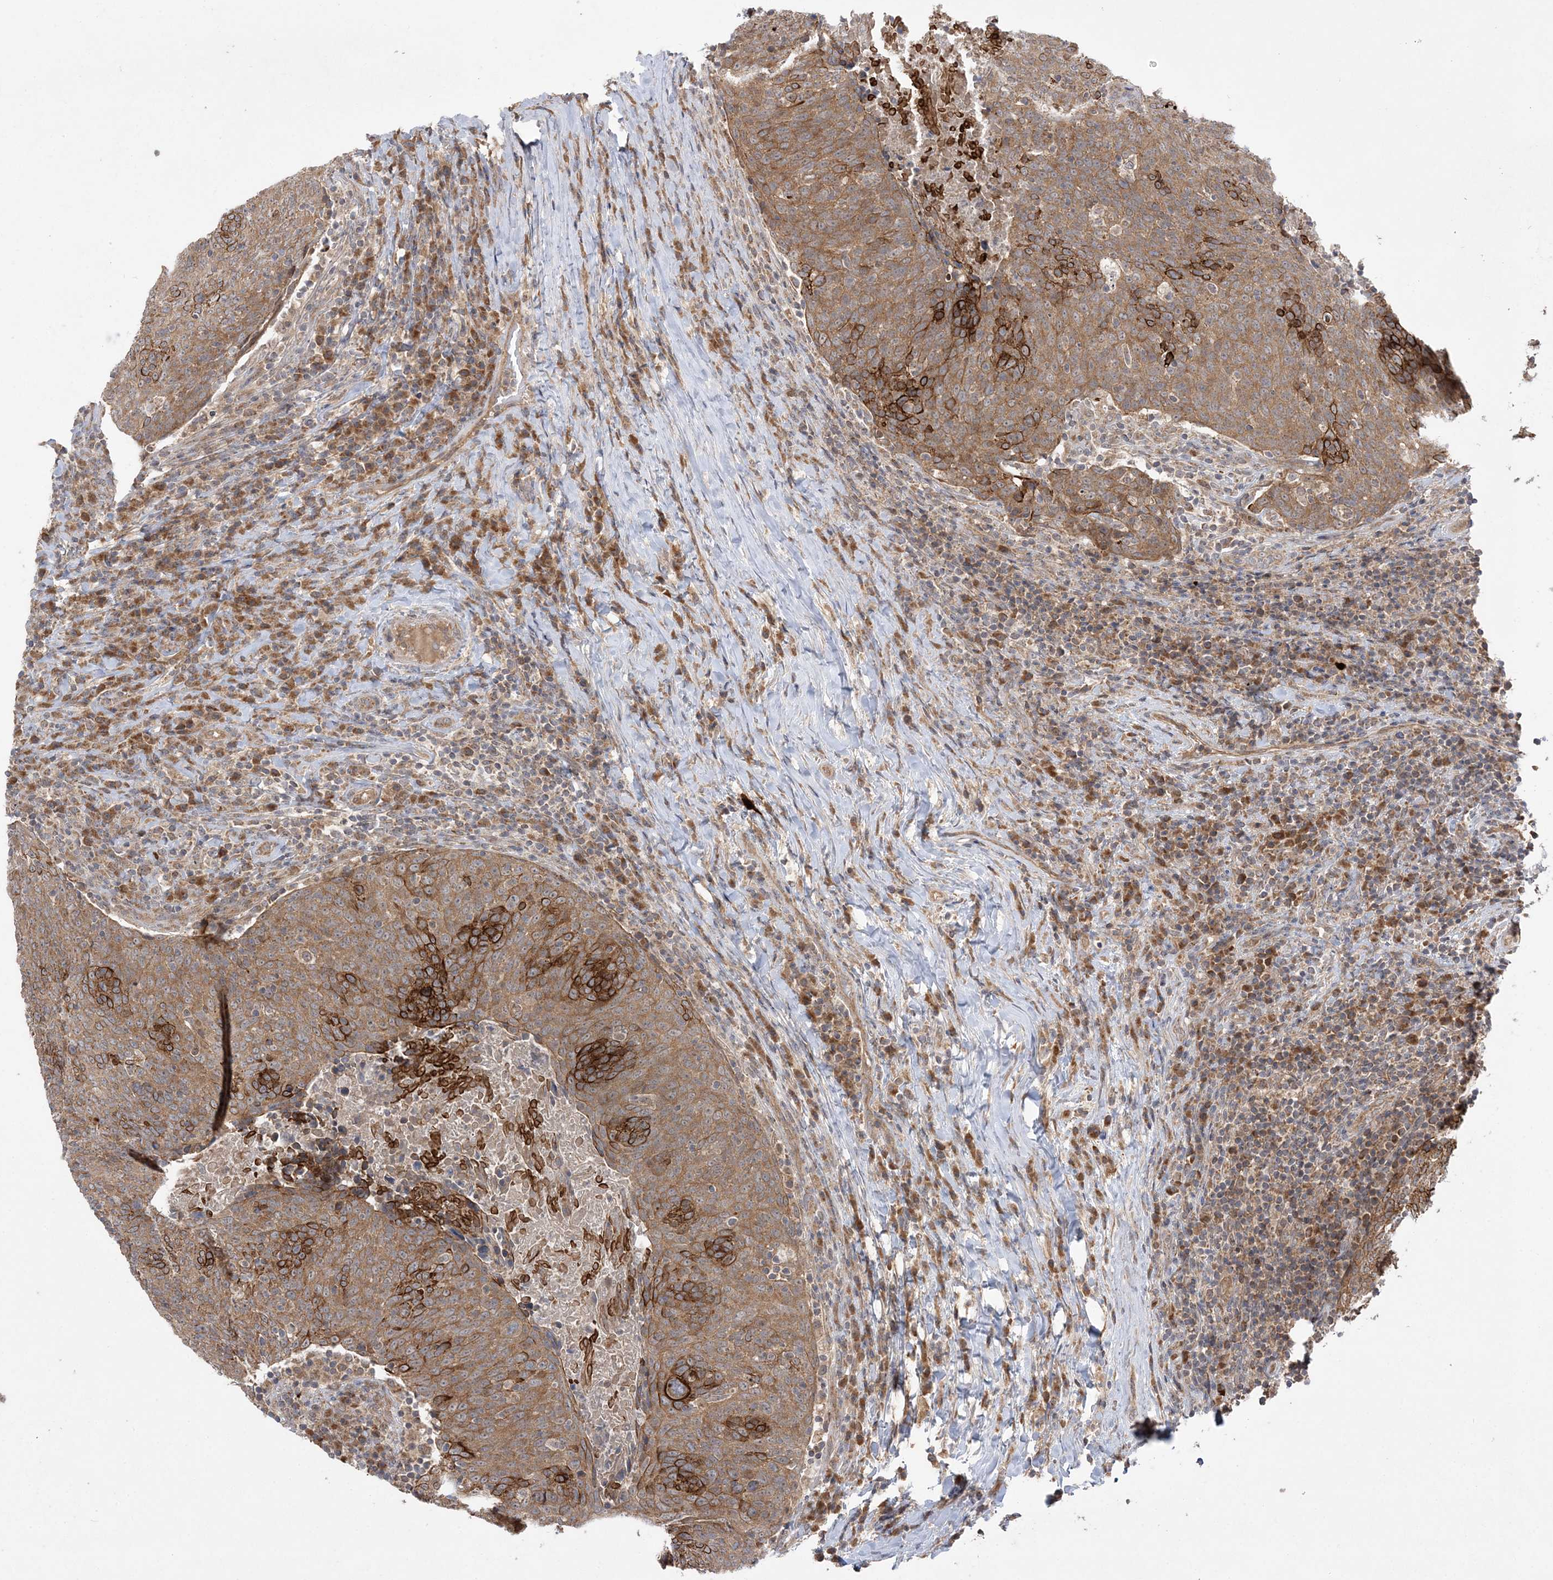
{"staining": {"intensity": "strong", "quantity": "25%-75%", "location": "cytoplasmic/membranous"}, "tissue": "head and neck cancer", "cell_type": "Tumor cells", "image_type": "cancer", "snomed": [{"axis": "morphology", "description": "Squamous cell carcinoma, NOS"}, {"axis": "morphology", "description": "Squamous cell carcinoma, metastatic, NOS"}, {"axis": "topography", "description": "Lymph node"}, {"axis": "topography", "description": "Head-Neck"}], "caption": "Strong cytoplasmic/membranous expression for a protein is seen in about 25%-75% of tumor cells of head and neck cancer (squamous cell carcinoma) using immunohistochemistry.", "gene": "MMADHC", "patient": {"sex": "male", "age": 62}}